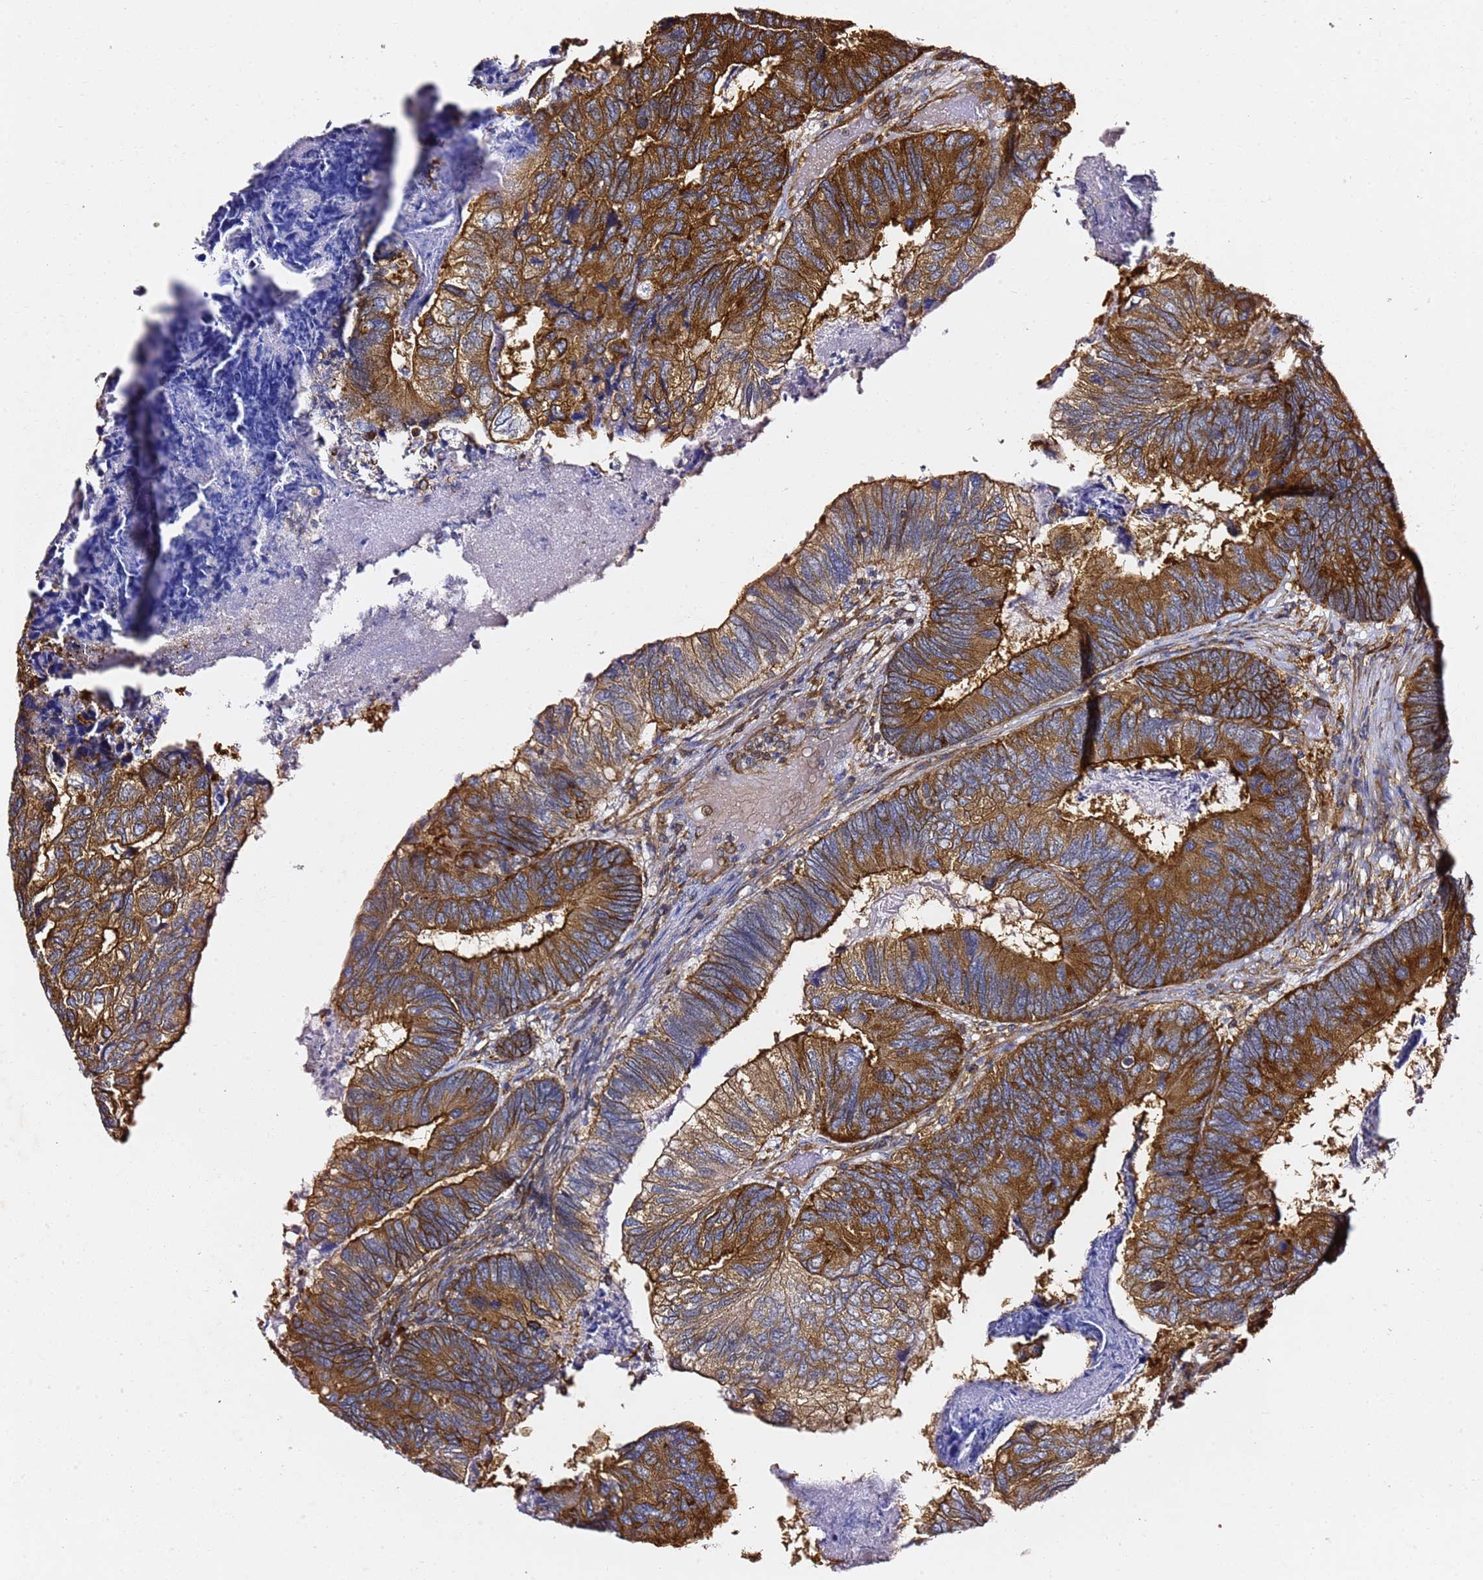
{"staining": {"intensity": "strong", "quantity": ">75%", "location": "cytoplasmic/membranous"}, "tissue": "colorectal cancer", "cell_type": "Tumor cells", "image_type": "cancer", "snomed": [{"axis": "morphology", "description": "Adenocarcinoma, NOS"}, {"axis": "topography", "description": "Colon"}], "caption": "A brown stain labels strong cytoplasmic/membranous expression of a protein in colorectal cancer (adenocarcinoma) tumor cells. The protein is stained brown, and the nuclei are stained in blue (DAB IHC with brightfield microscopy, high magnification).", "gene": "TPST1", "patient": {"sex": "female", "age": 67}}